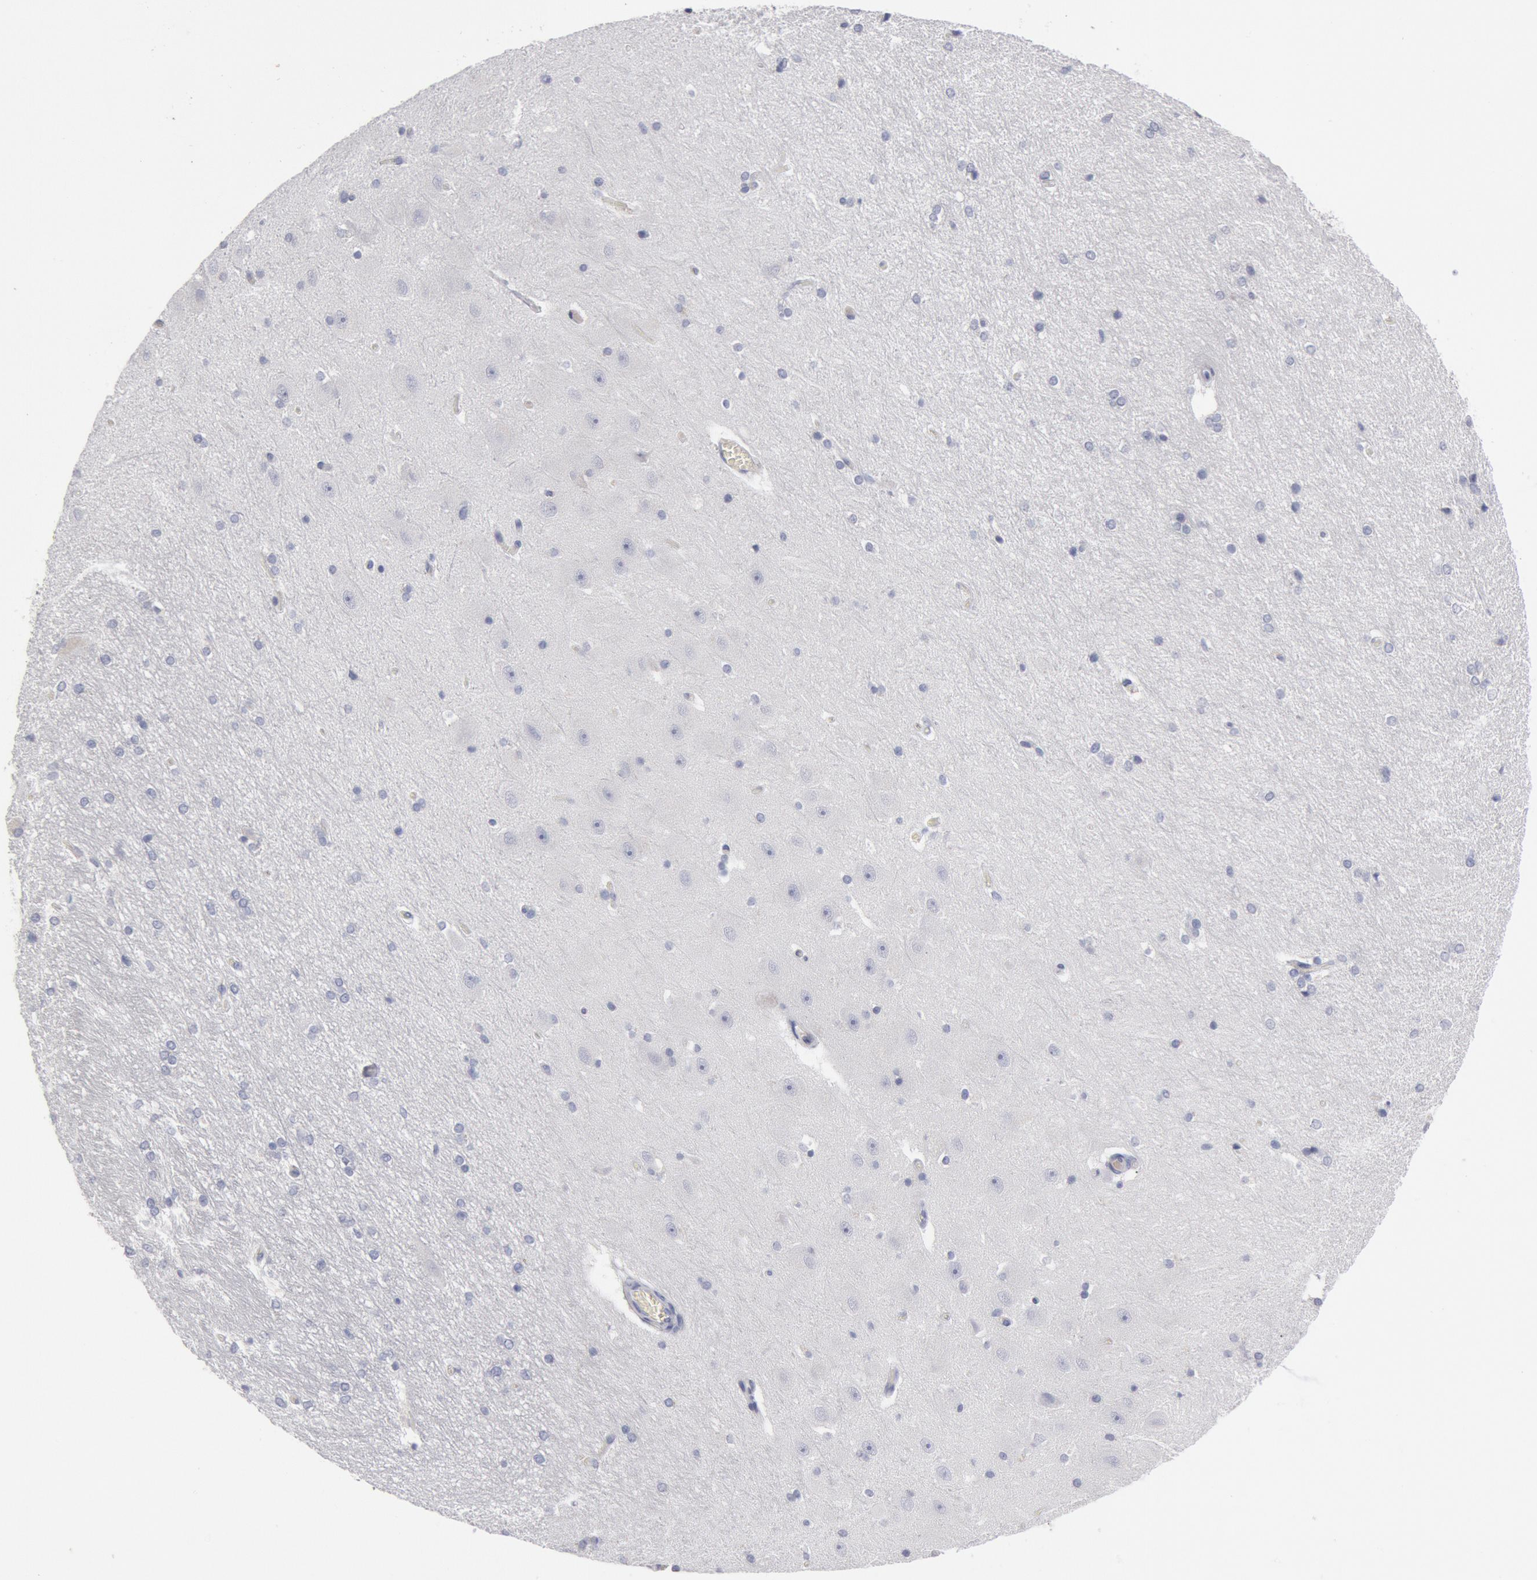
{"staining": {"intensity": "negative", "quantity": "none", "location": "none"}, "tissue": "hippocampus", "cell_type": "Glial cells", "image_type": "normal", "snomed": [{"axis": "morphology", "description": "Normal tissue, NOS"}, {"axis": "topography", "description": "Hippocampus"}], "caption": "A high-resolution photomicrograph shows immunohistochemistry (IHC) staining of benign hippocampus, which reveals no significant staining in glial cells. (Brightfield microscopy of DAB immunohistochemistry (IHC) at high magnification).", "gene": "FOXA2", "patient": {"sex": "female", "age": 19}}